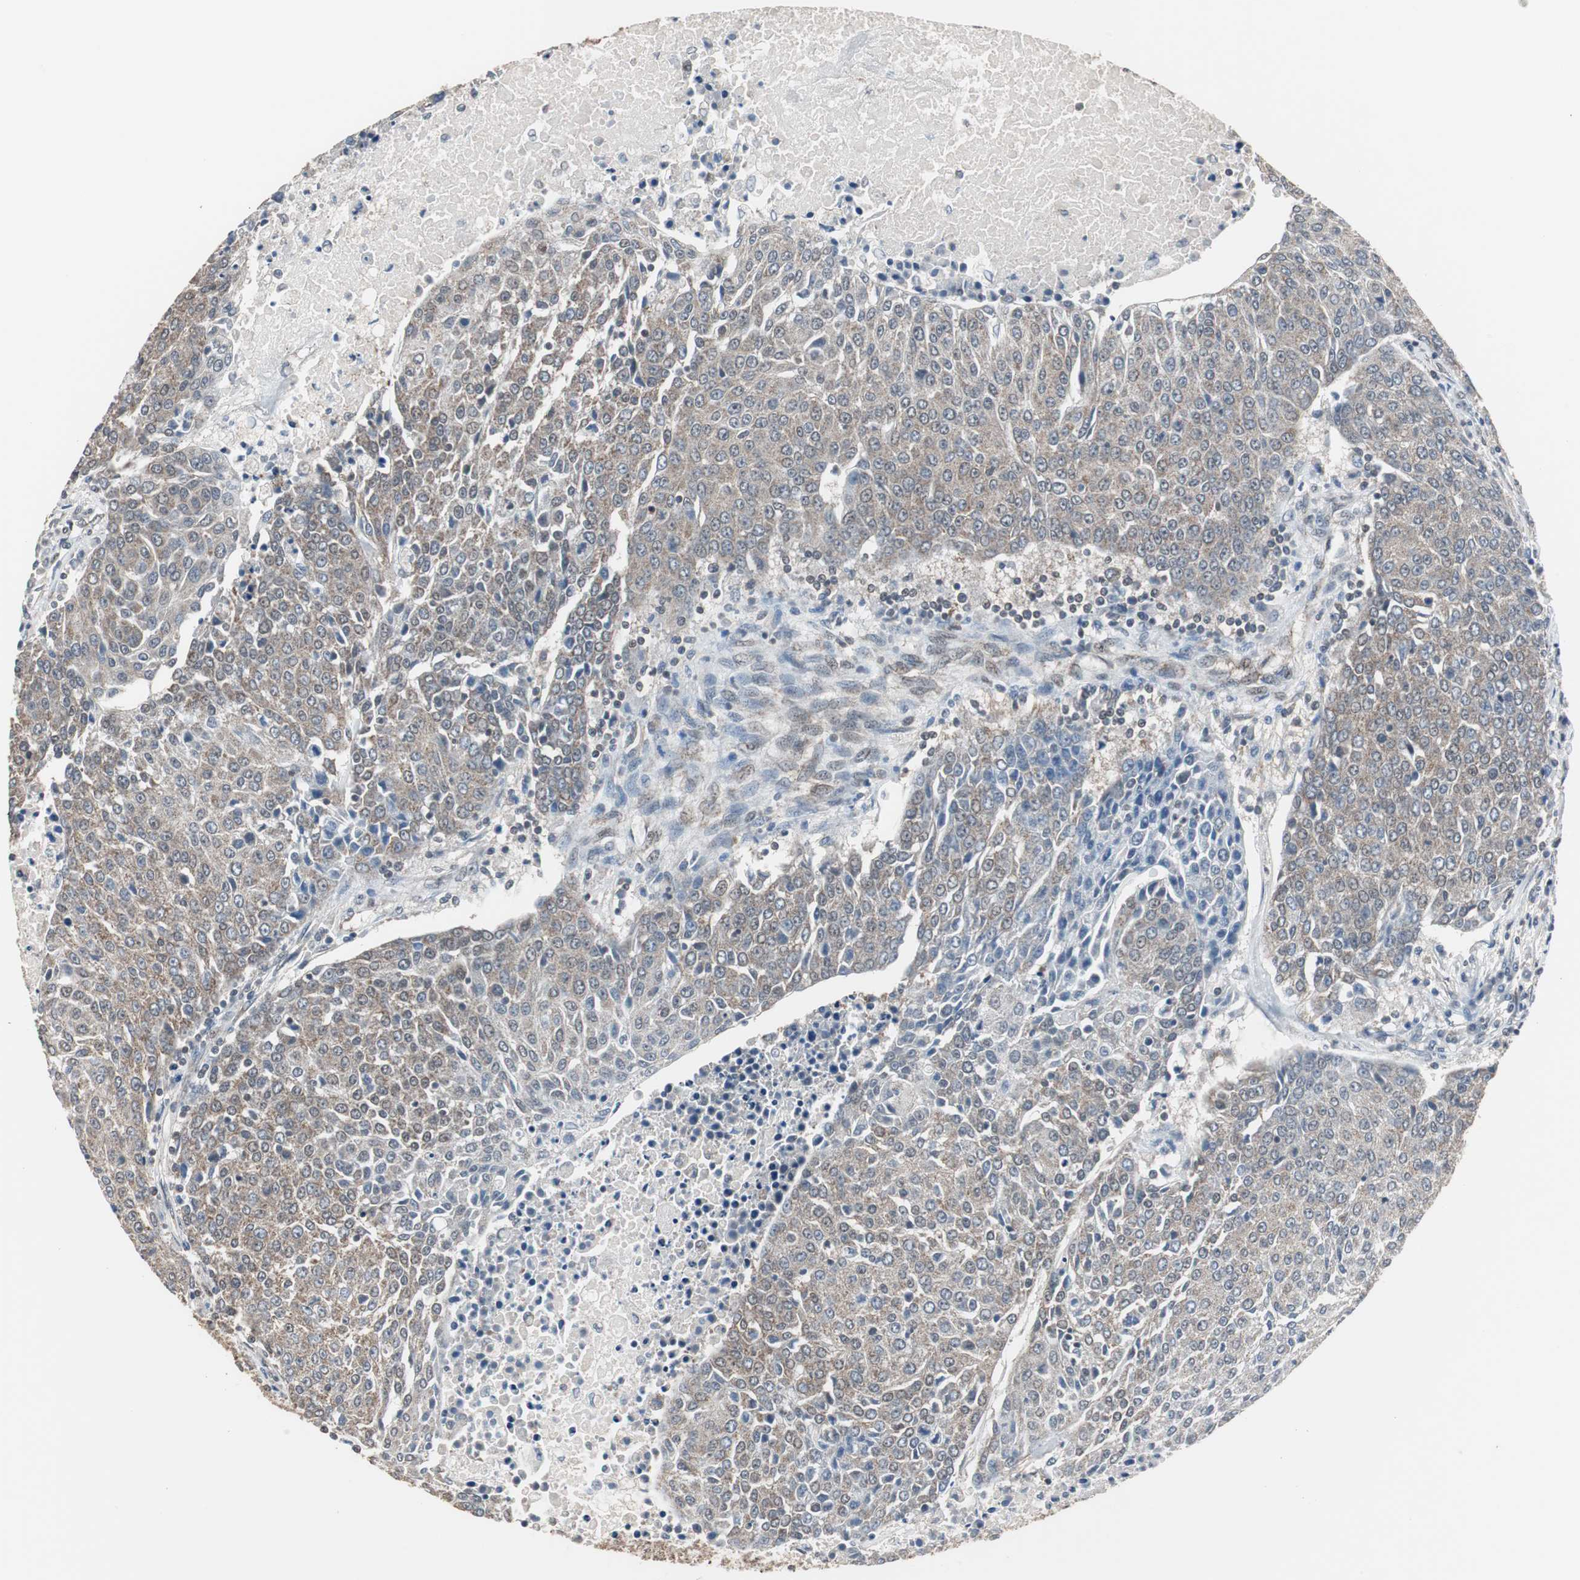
{"staining": {"intensity": "weak", "quantity": ">75%", "location": "cytoplasmic/membranous"}, "tissue": "urothelial cancer", "cell_type": "Tumor cells", "image_type": "cancer", "snomed": [{"axis": "morphology", "description": "Urothelial carcinoma, High grade"}, {"axis": "topography", "description": "Urinary bladder"}], "caption": "Immunohistochemistry (IHC) micrograph of human urothelial cancer stained for a protein (brown), which demonstrates low levels of weak cytoplasmic/membranous expression in about >75% of tumor cells.", "gene": "ZHX2", "patient": {"sex": "female", "age": 85}}